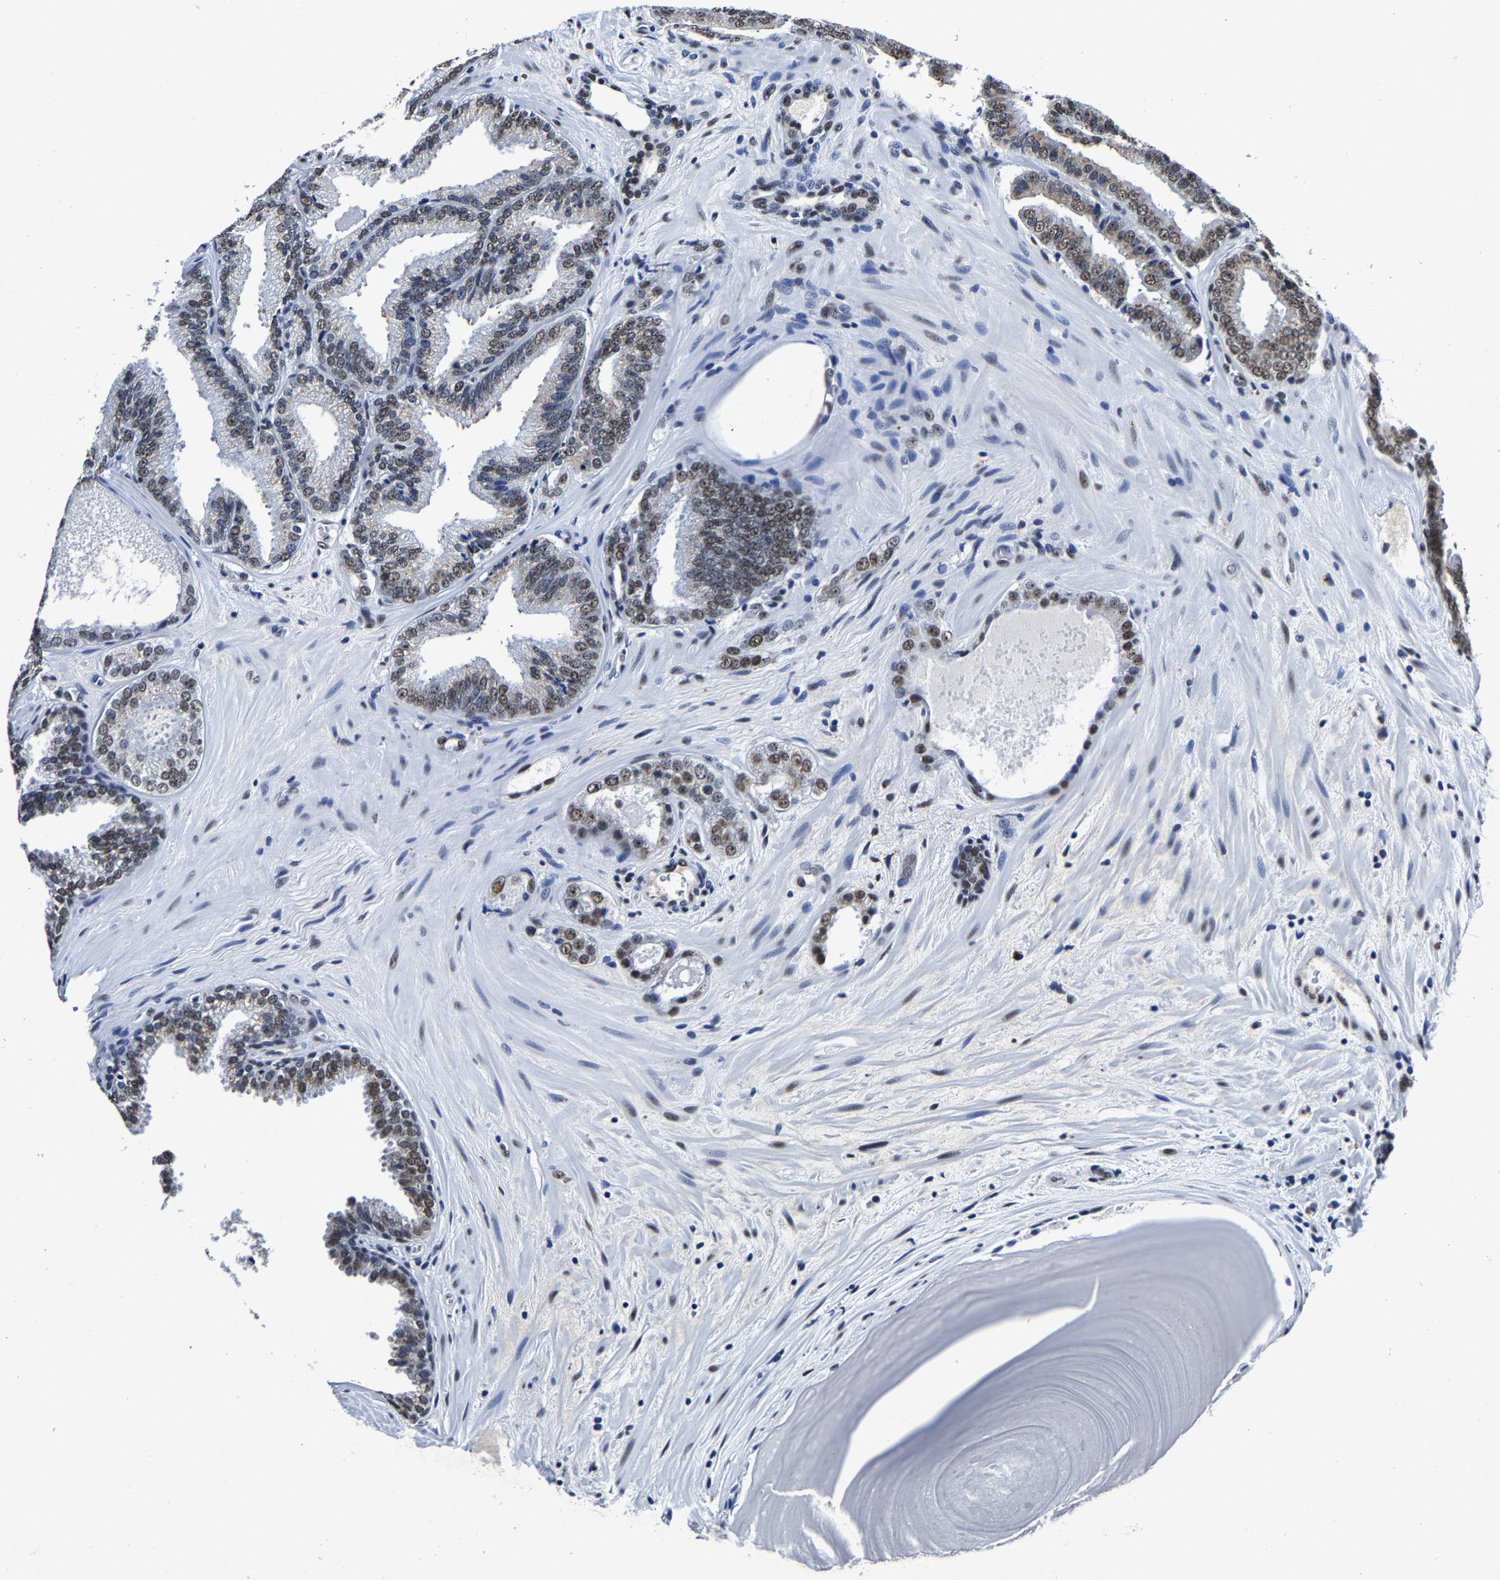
{"staining": {"intensity": "moderate", "quantity": "25%-75%", "location": "nuclear"}, "tissue": "prostate cancer", "cell_type": "Tumor cells", "image_type": "cancer", "snomed": [{"axis": "morphology", "description": "Adenocarcinoma, Low grade"}, {"axis": "topography", "description": "Prostate"}], "caption": "Protein staining exhibits moderate nuclear positivity in about 25%-75% of tumor cells in prostate cancer (adenocarcinoma (low-grade)). (DAB (3,3'-diaminobenzidine) = brown stain, brightfield microscopy at high magnification).", "gene": "RBM45", "patient": {"sex": "male", "age": 65}}